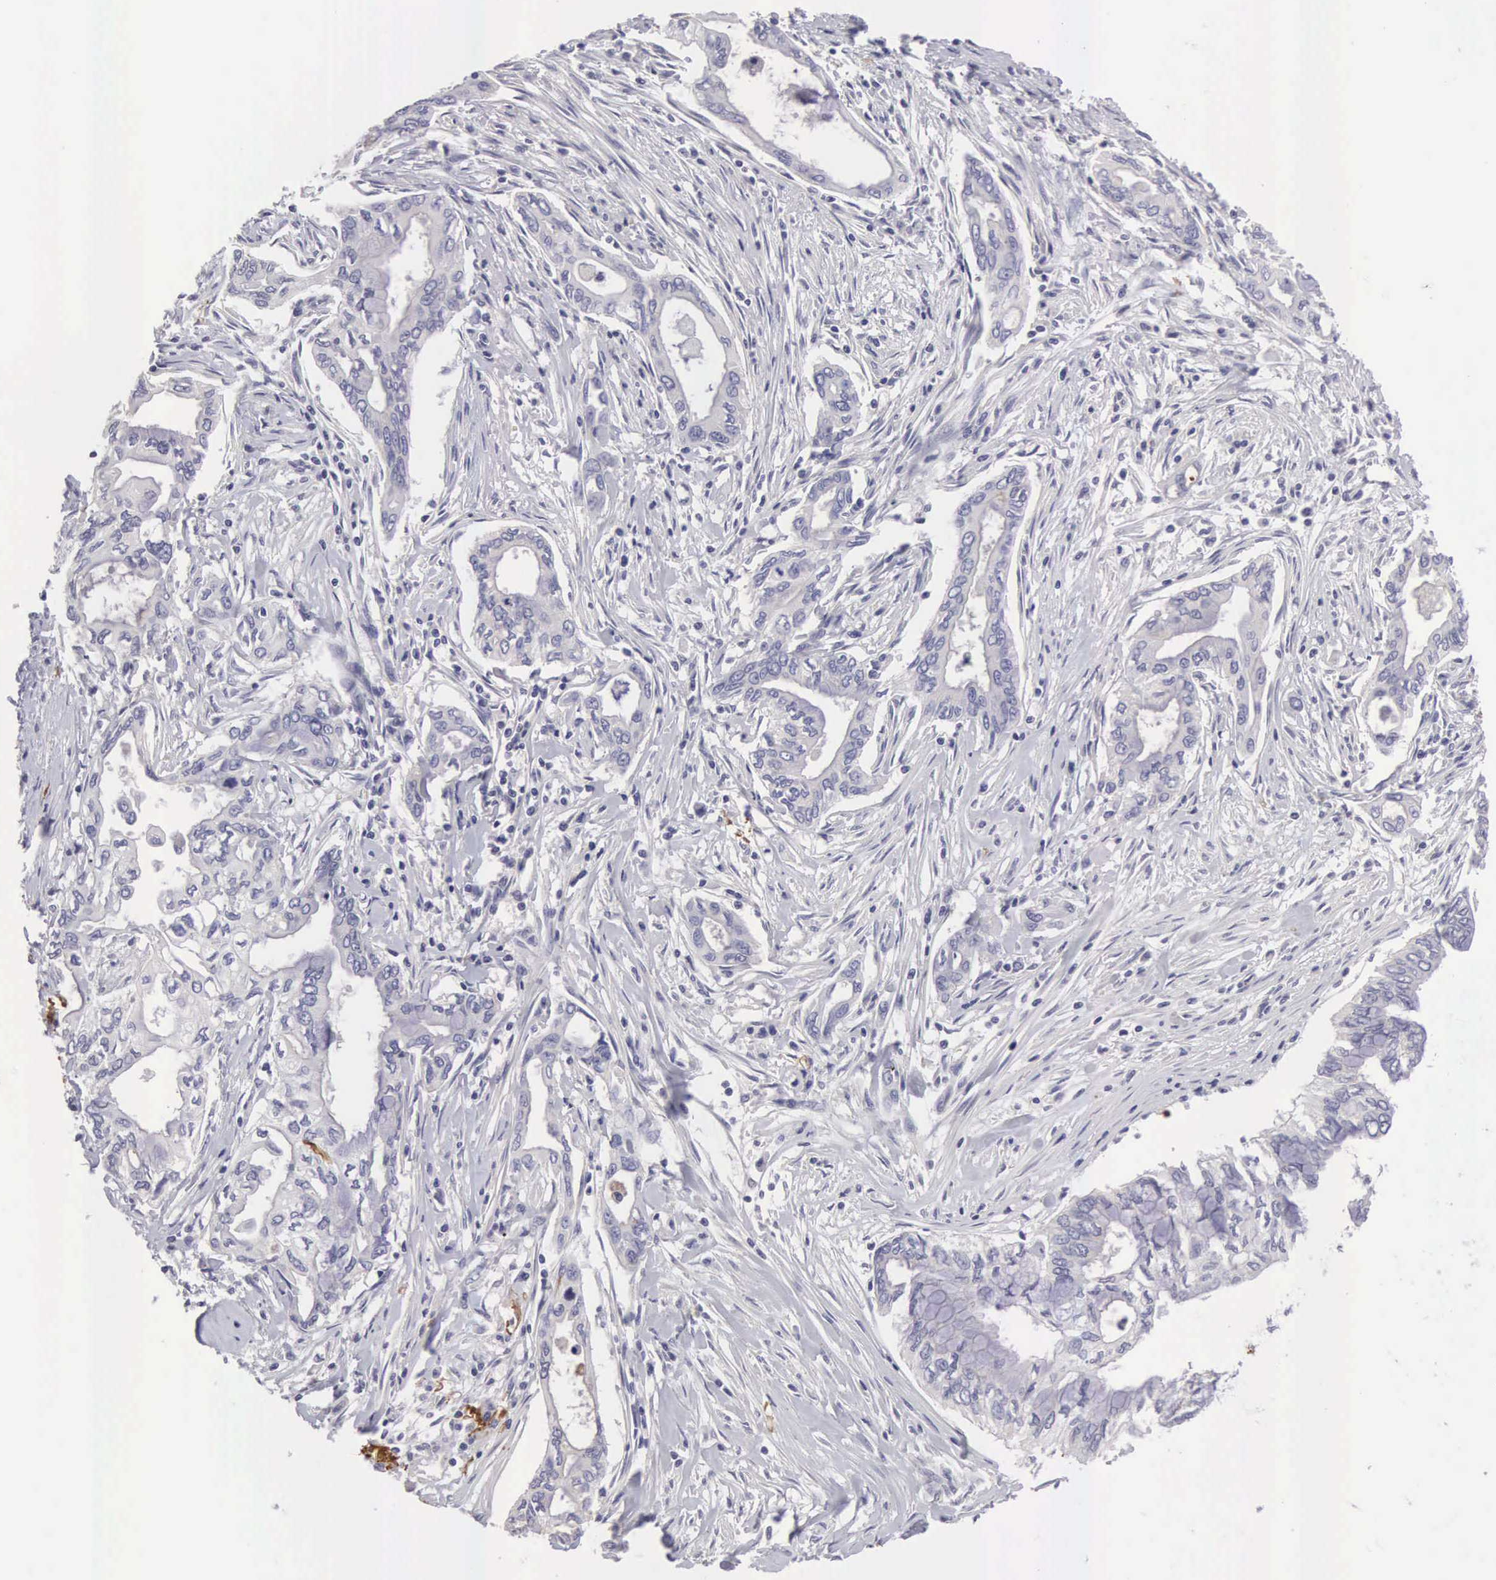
{"staining": {"intensity": "negative", "quantity": "none", "location": "none"}, "tissue": "pancreatic cancer", "cell_type": "Tumor cells", "image_type": "cancer", "snomed": [{"axis": "morphology", "description": "Adenocarcinoma, NOS"}, {"axis": "topography", "description": "Pancreas"}], "caption": "Immunohistochemistry (IHC) of human pancreatic cancer displays no staining in tumor cells.", "gene": "CLU", "patient": {"sex": "female", "age": 57}}